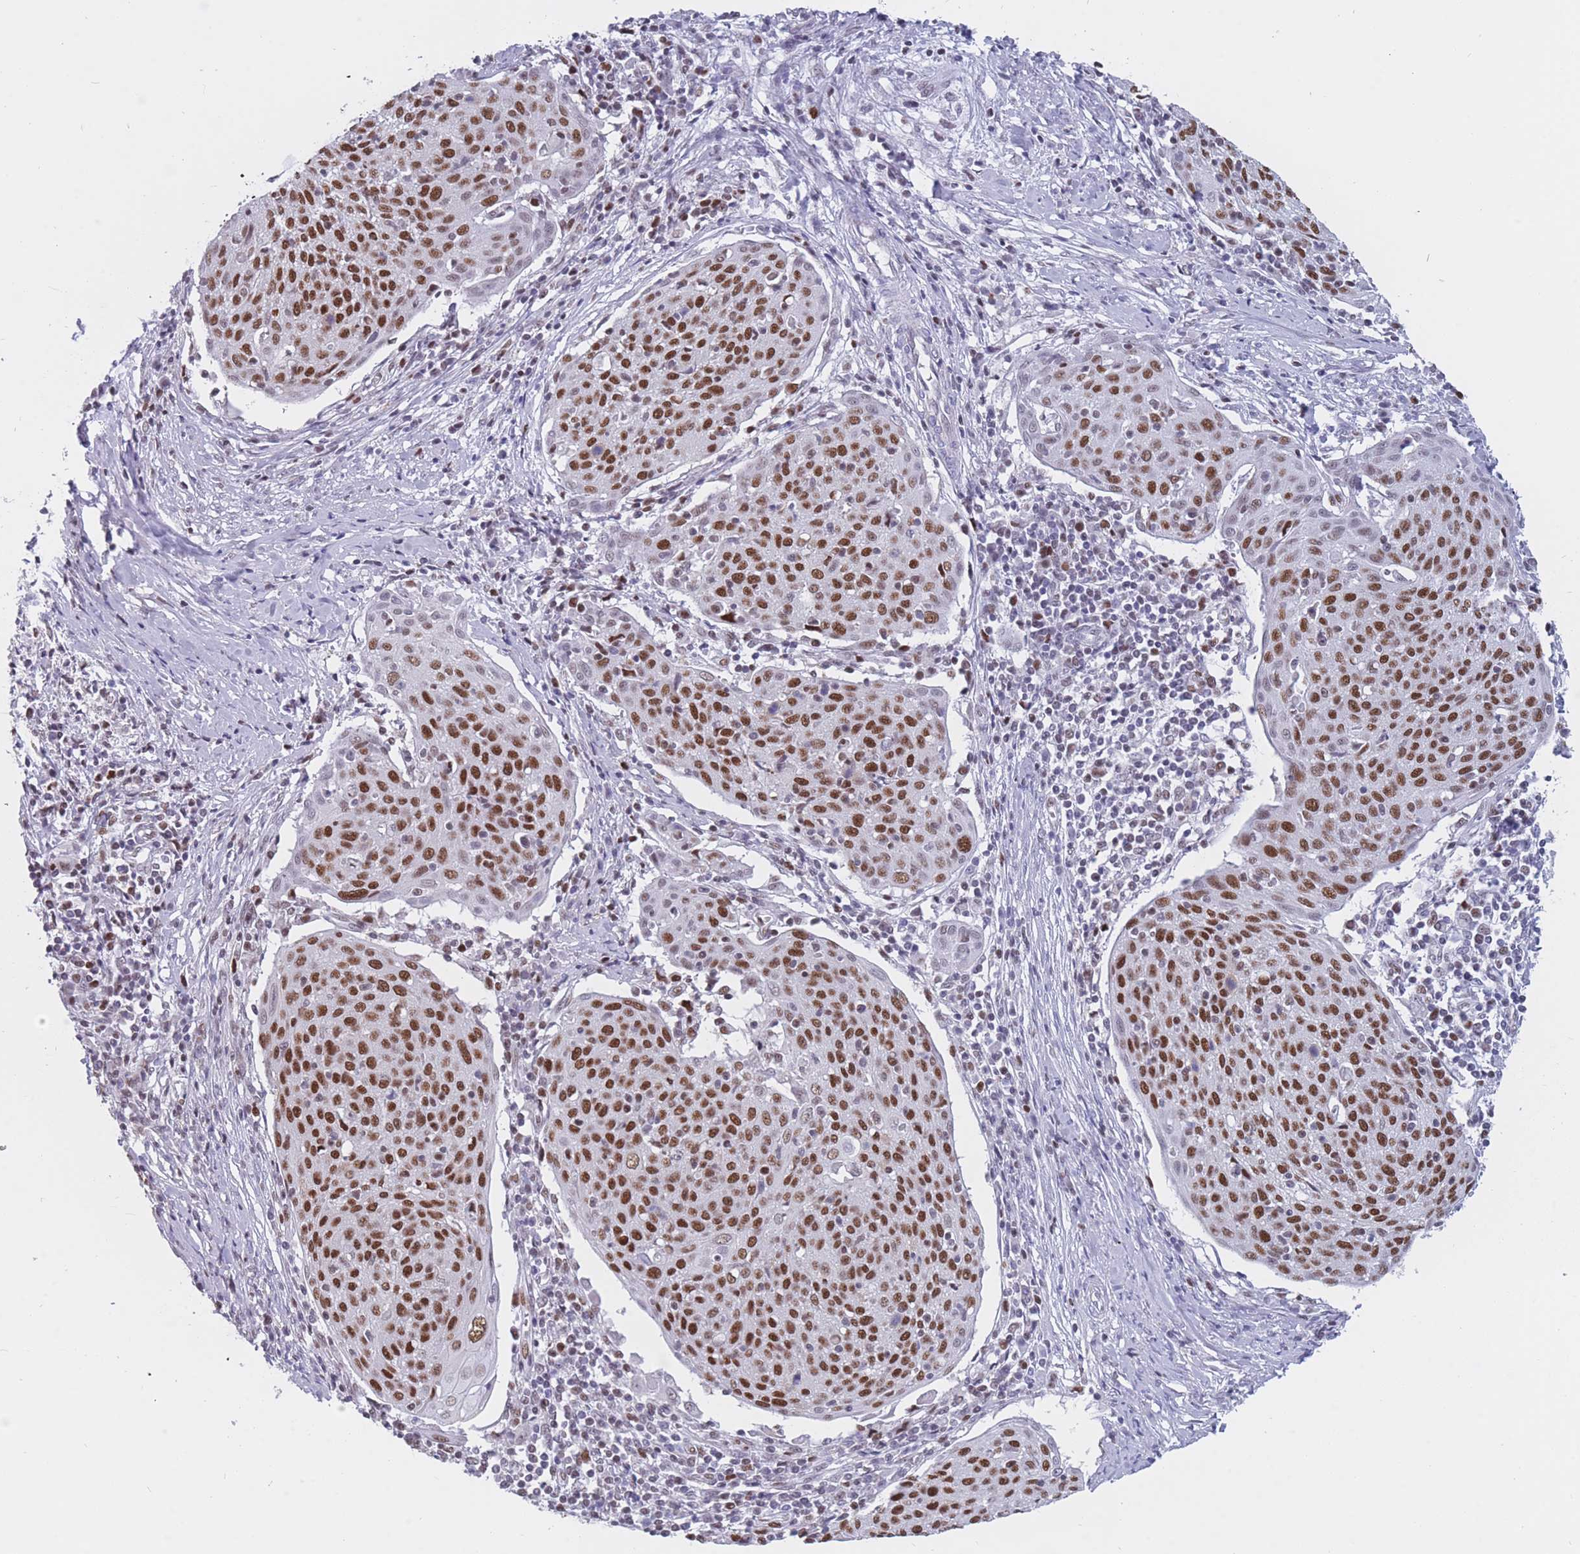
{"staining": {"intensity": "strong", "quantity": ">75%", "location": "nuclear"}, "tissue": "cervical cancer", "cell_type": "Tumor cells", "image_type": "cancer", "snomed": [{"axis": "morphology", "description": "Squamous cell carcinoma, NOS"}, {"axis": "topography", "description": "Cervix"}], "caption": "This image reveals immunohistochemistry staining of human squamous cell carcinoma (cervical), with high strong nuclear positivity in approximately >75% of tumor cells.", "gene": "NASP", "patient": {"sex": "female", "age": 67}}